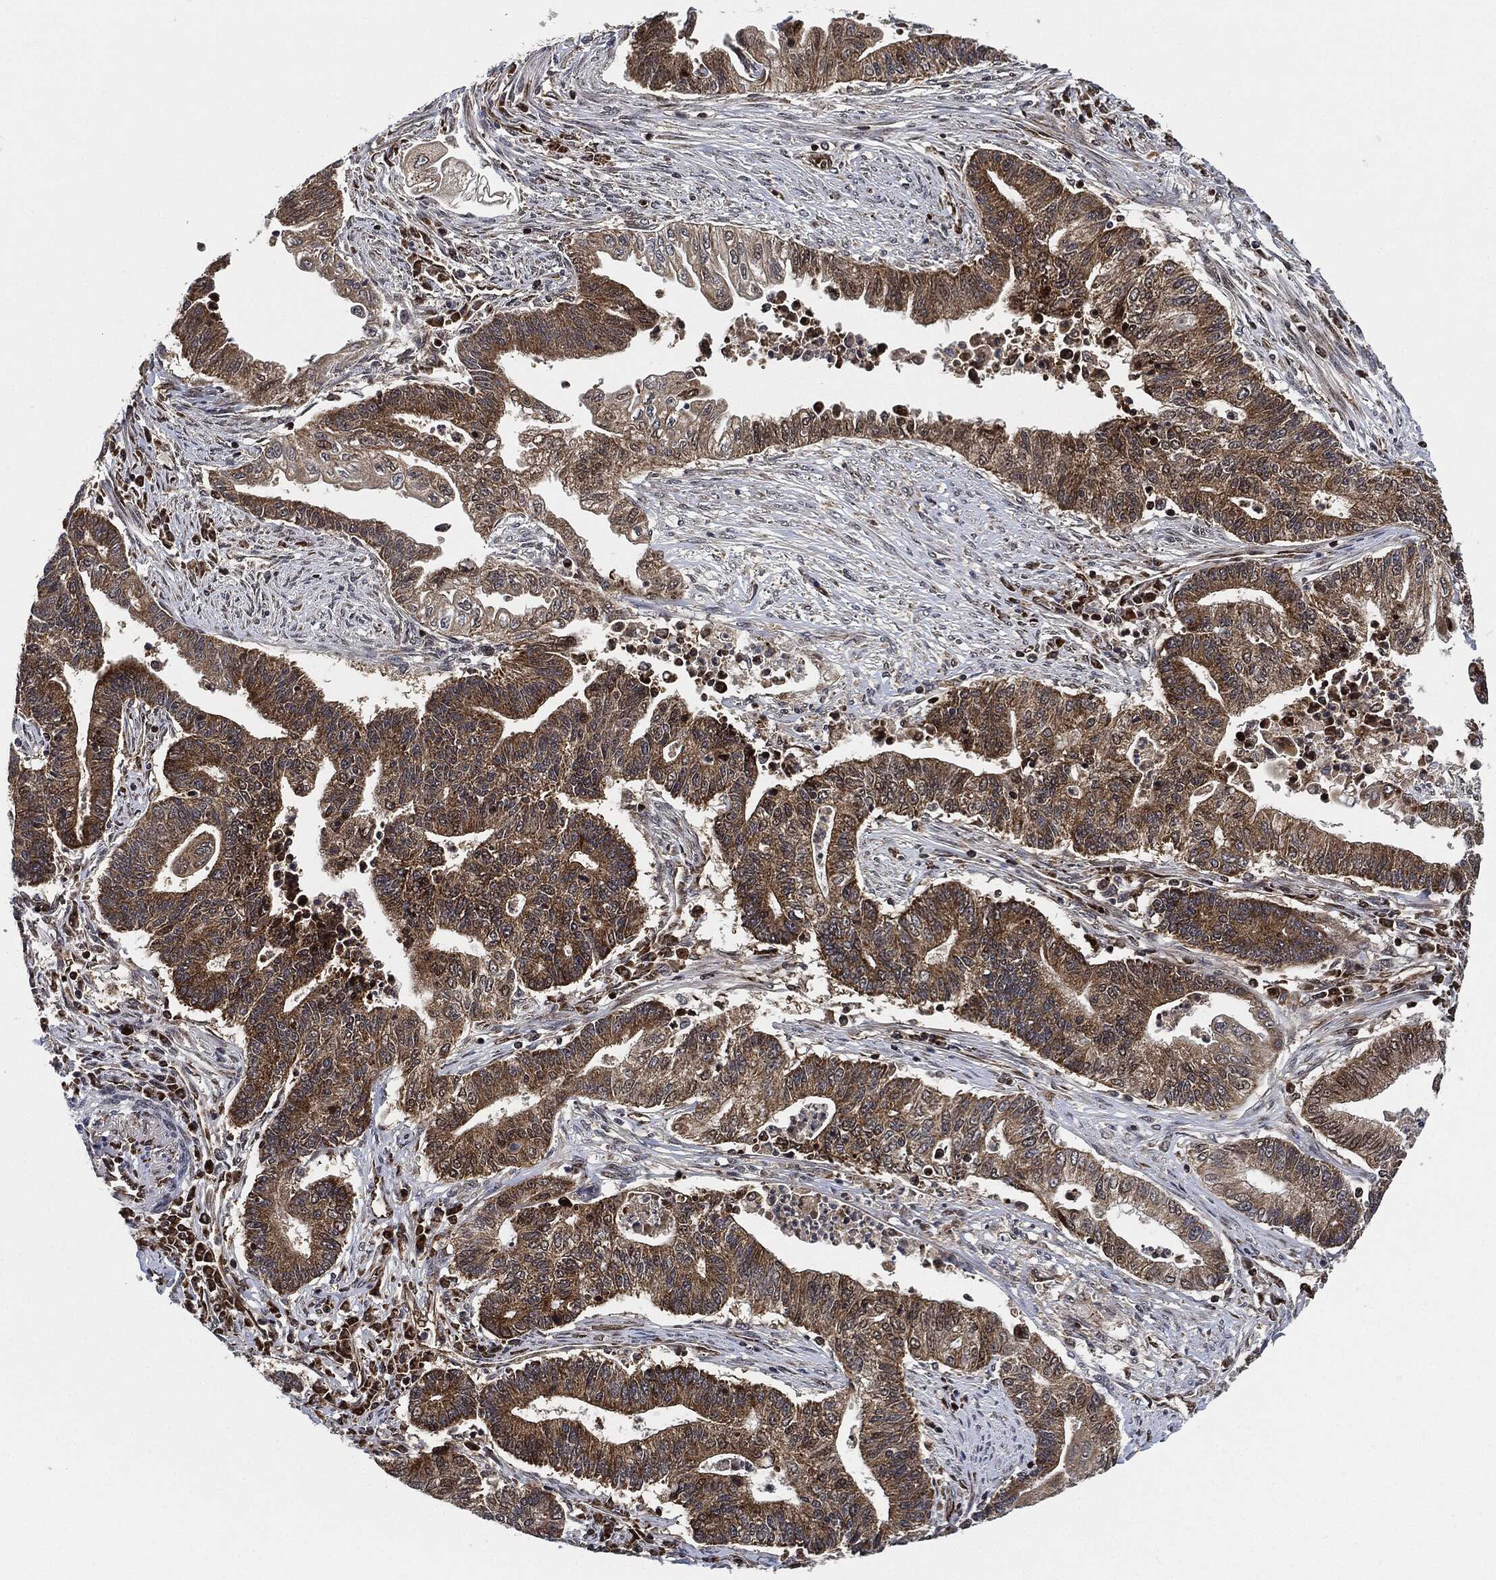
{"staining": {"intensity": "moderate", "quantity": ">75%", "location": "cytoplasmic/membranous"}, "tissue": "endometrial cancer", "cell_type": "Tumor cells", "image_type": "cancer", "snomed": [{"axis": "morphology", "description": "Adenocarcinoma, NOS"}, {"axis": "topography", "description": "Uterus"}, {"axis": "topography", "description": "Endometrium"}], "caption": "Immunohistochemical staining of adenocarcinoma (endometrial) exhibits moderate cytoplasmic/membranous protein staining in about >75% of tumor cells.", "gene": "RNASEL", "patient": {"sex": "female", "age": 54}}